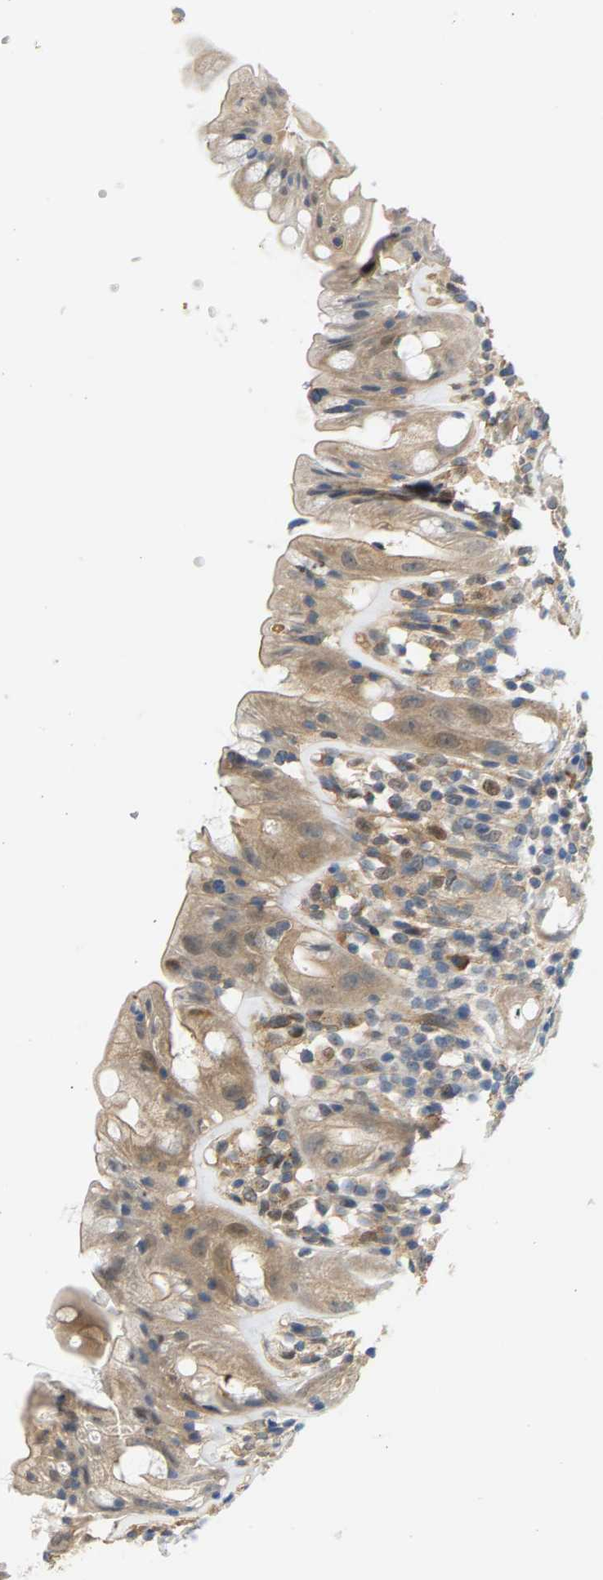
{"staining": {"intensity": "moderate", "quantity": ">75%", "location": "cytoplasmic/membranous"}, "tissue": "rectum", "cell_type": "Glandular cells", "image_type": "normal", "snomed": [{"axis": "morphology", "description": "Normal tissue, NOS"}, {"axis": "topography", "description": "Rectum"}], "caption": "Unremarkable rectum reveals moderate cytoplasmic/membranous staining in about >75% of glandular cells, visualized by immunohistochemistry. (Brightfield microscopy of DAB IHC at high magnification).", "gene": "KRTAP27", "patient": {"sex": "male", "age": 44}}